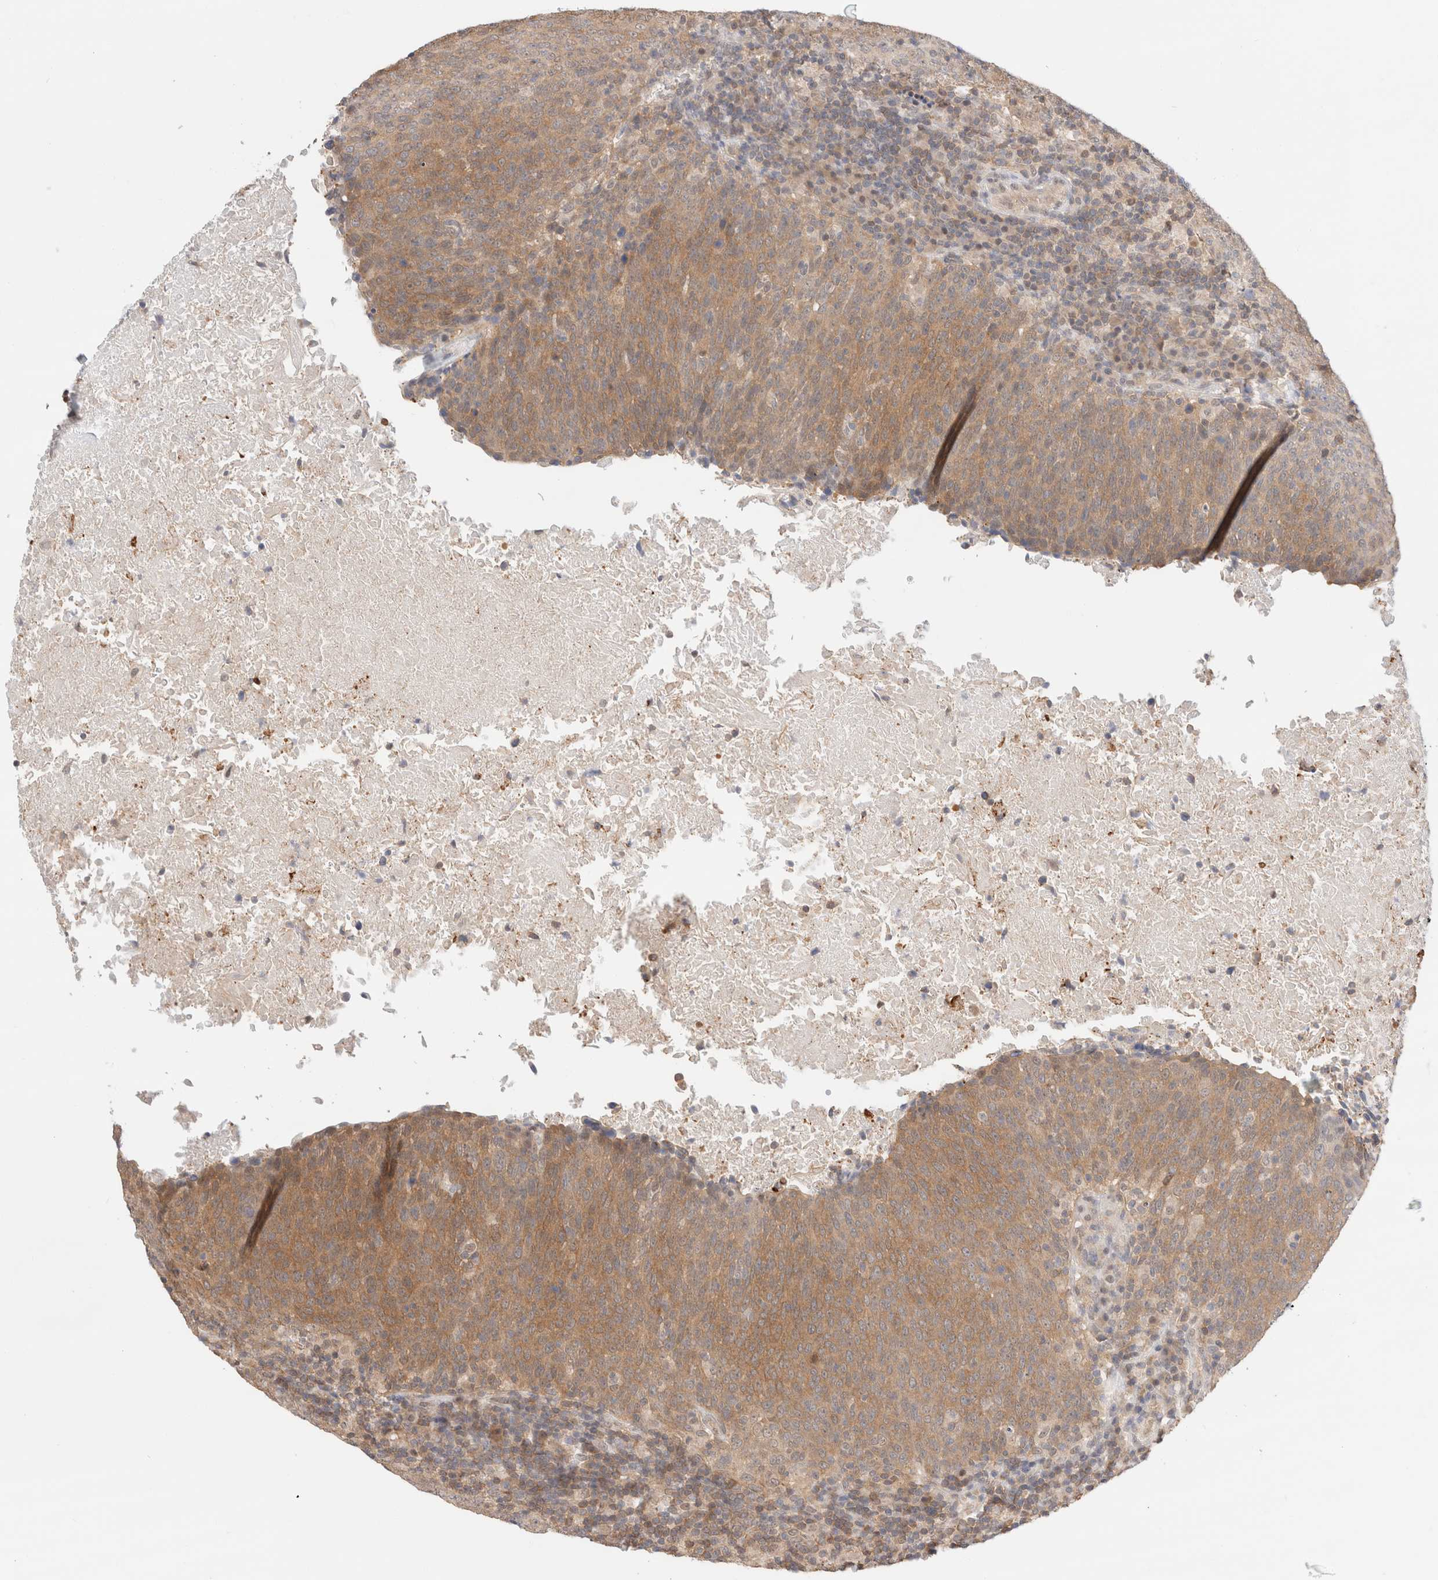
{"staining": {"intensity": "moderate", "quantity": ">75%", "location": "cytoplasmic/membranous"}, "tissue": "head and neck cancer", "cell_type": "Tumor cells", "image_type": "cancer", "snomed": [{"axis": "morphology", "description": "Squamous cell carcinoma, NOS"}, {"axis": "morphology", "description": "Squamous cell carcinoma, metastatic, NOS"}, {"axis": "topography", "description": "Lymph node"}, {"axis": "topography", "description": "Head-Neck"}], "caption": "DAB (3,3'-diaminobenzidine) immunohistochemical staining of head and neck cancer reveals moderate cytoplasmic/membranous protein expression in about >75% of tumor cells.", "gene": "C17orf97", "patient": {"sex": "male", "age": 62}}